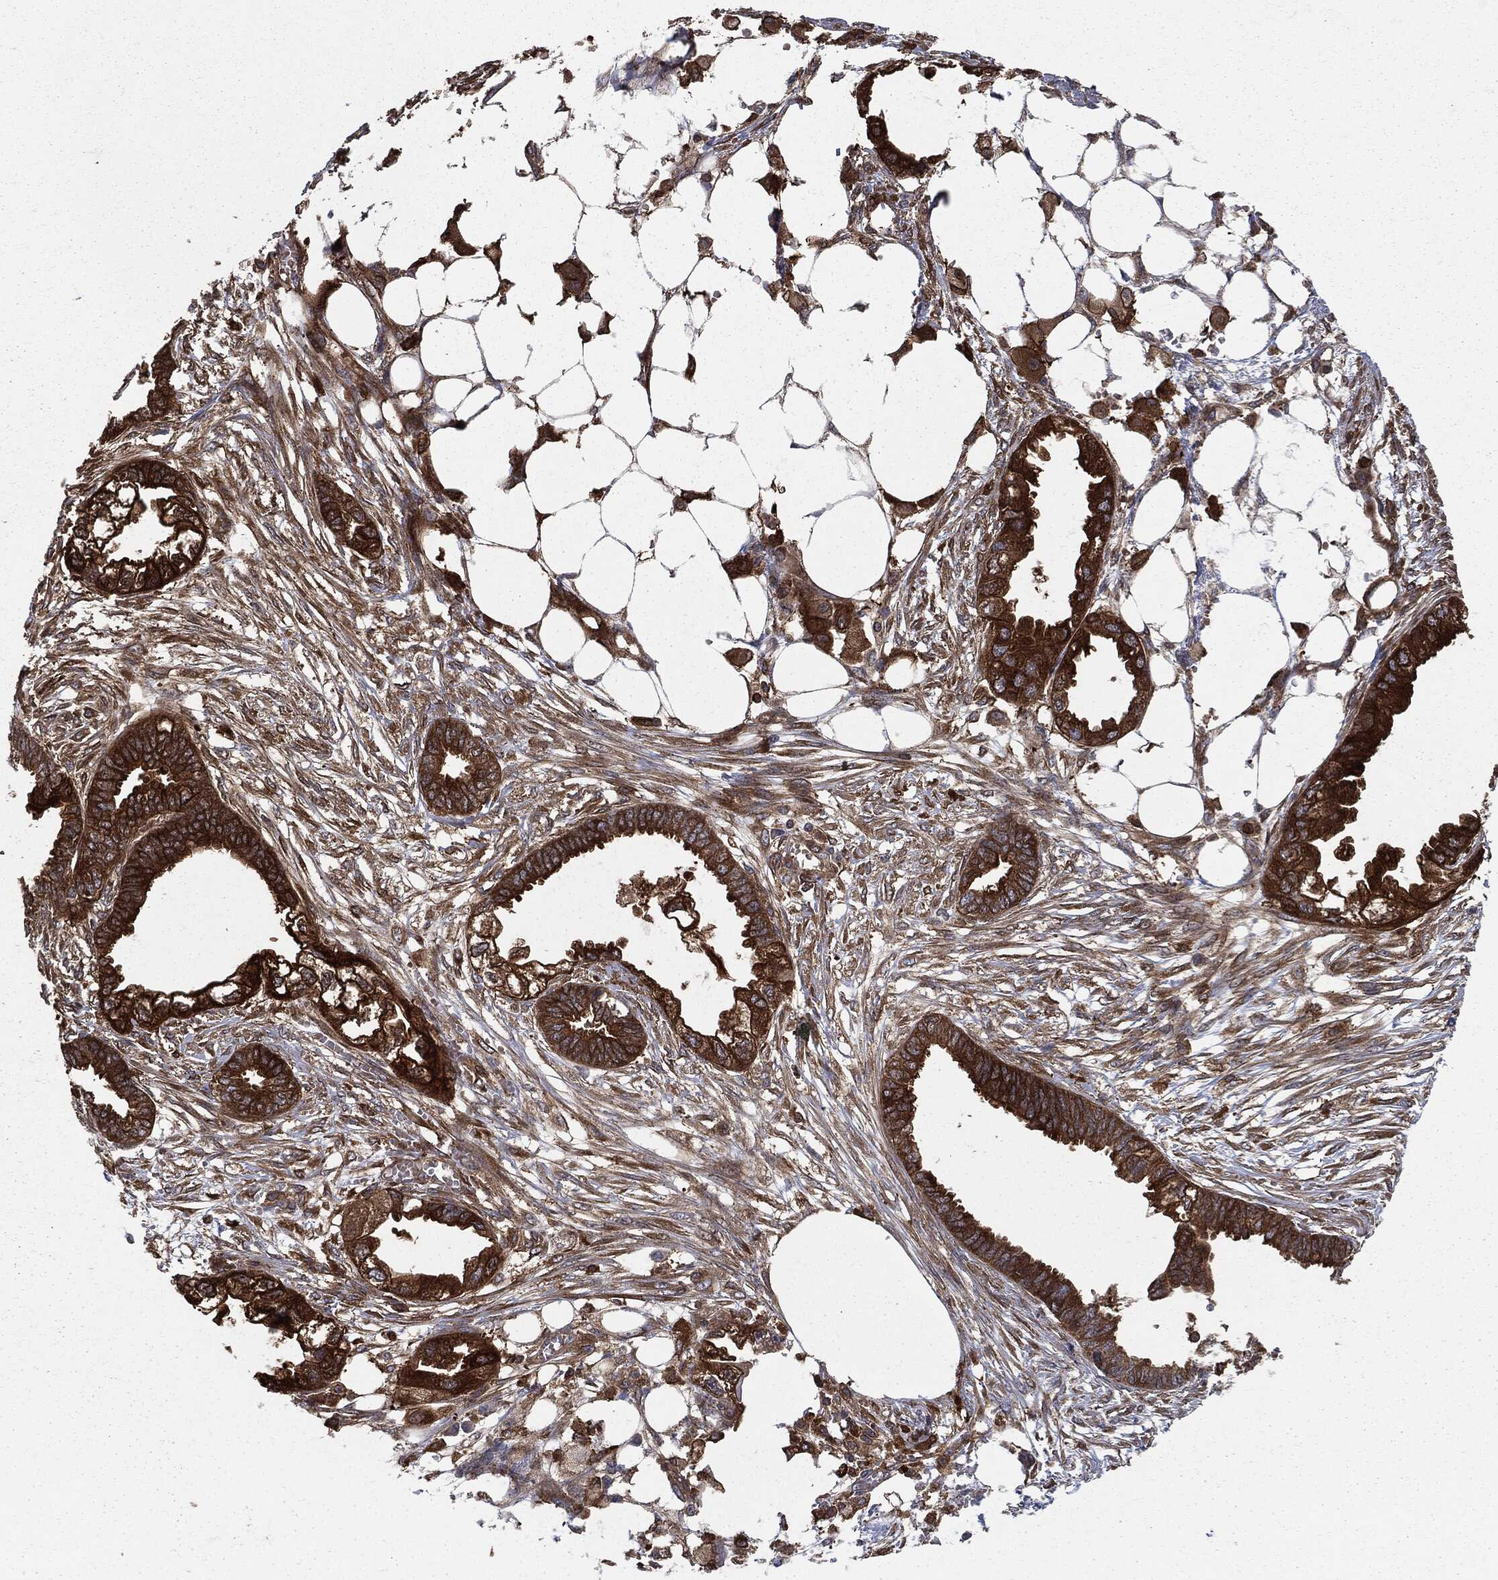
{"staining": {"intensity": "strong", "quantity": ">75%", "location": "cytoplasmic/membranous"}, "tissue": "endometrial cancer", "cell_type": "Tumor cells", "image_type": "cancer", "snomed": [{"axis": "morphology", "description": "Adenocarcinoma, NOS"}, {"axis": "morphology", "description": "Adenocarcinoma, metastatic, NOS"}, {"axis": "topography", "description": "Adipose tissue"}, {"axis": "topography", "description": "Endometrium"}], "caption": "Immunohistochemistry (IHC) photomicrograph of human endometrial cancer stained for a protein (brown), which exhibits high levels of strong cytoplasmic/membranous staining in about >75% of tumor cells.", "gene": "GNB5", "patient": {"sex": "female", "age": 67}}